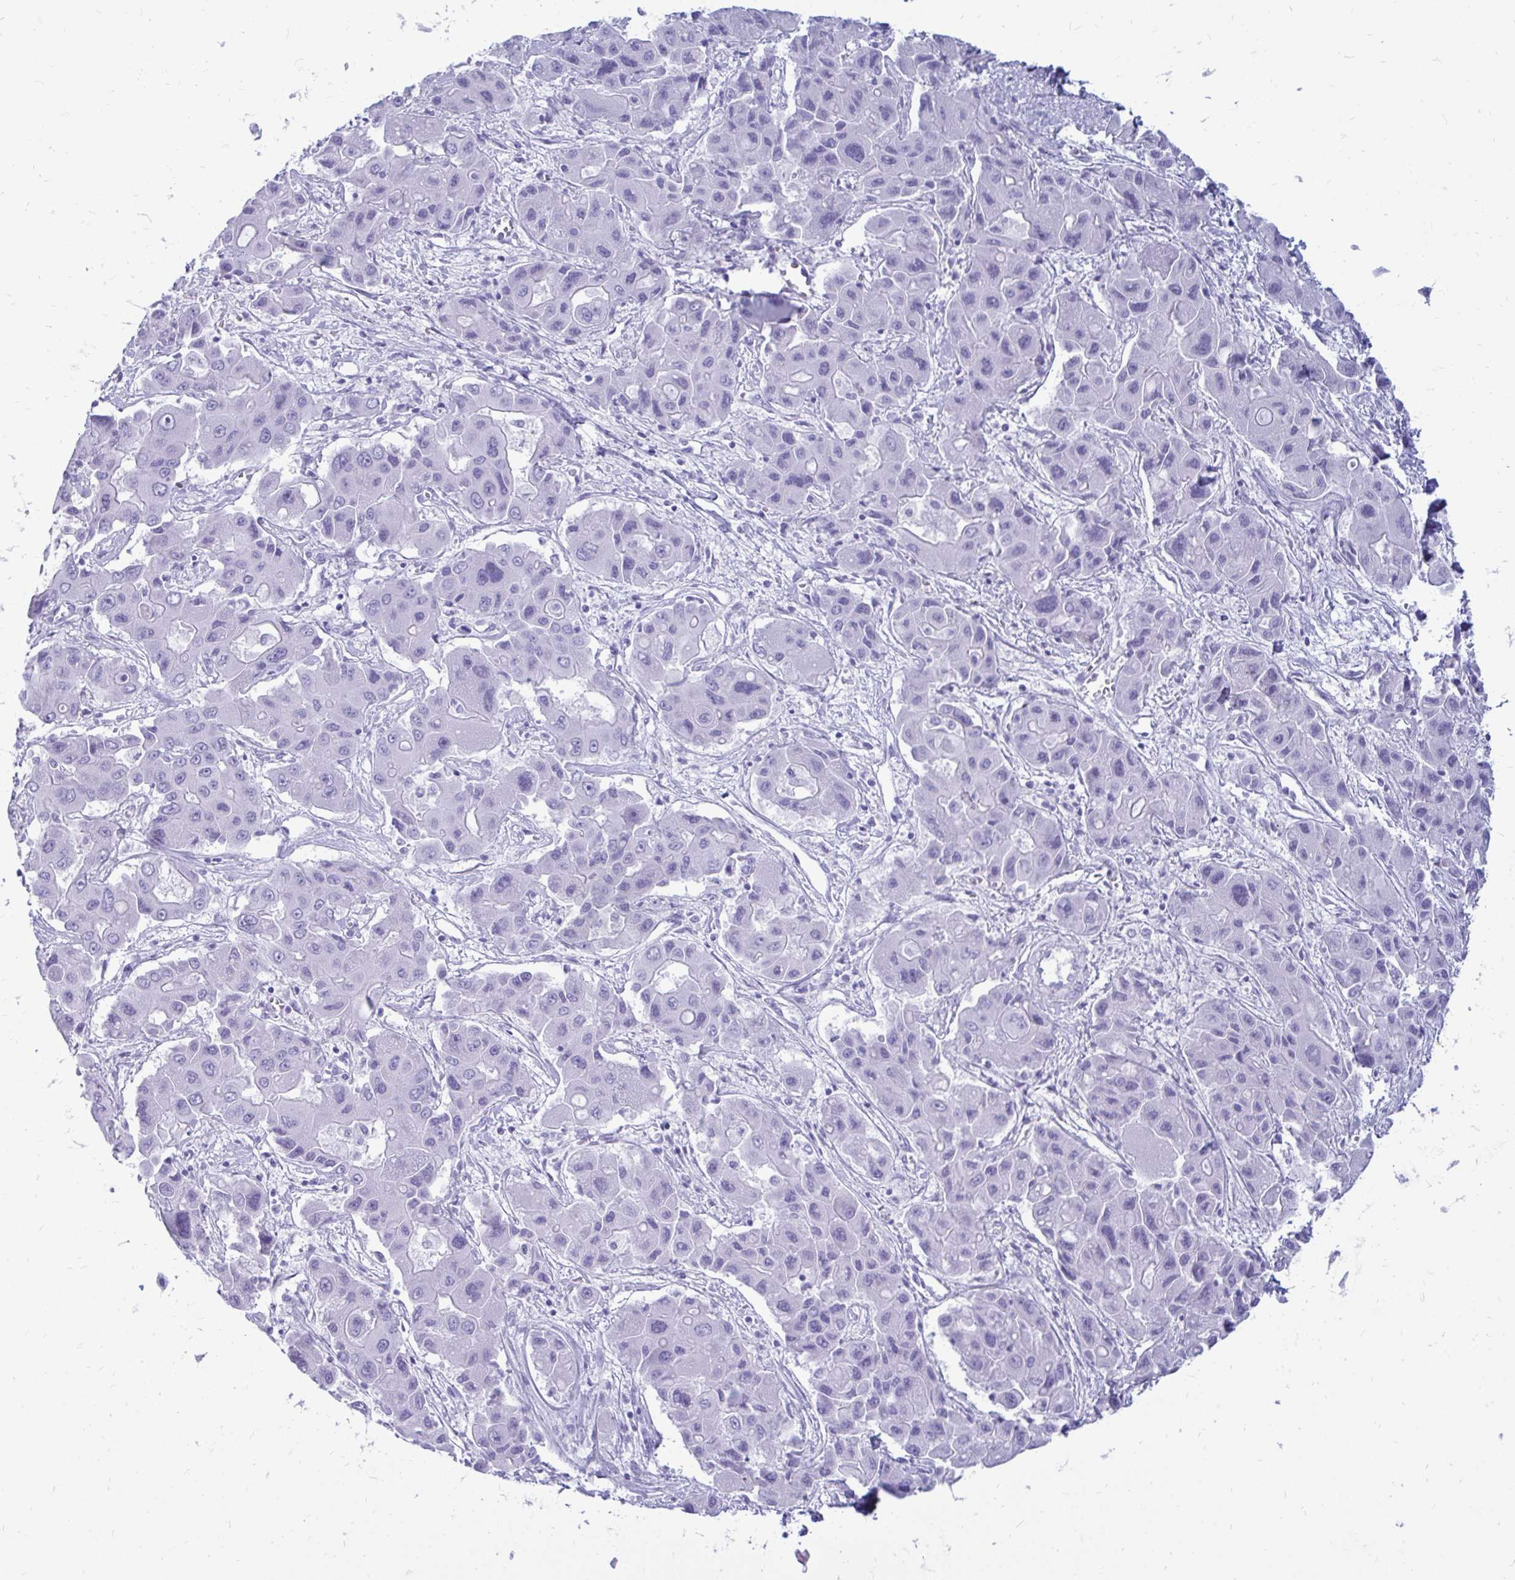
{"staining": {"intensity": "negative", "quantity": "none", "location": "none"}, "tissue": "liver cancer", "cell_type": "Tumor cells", "image_type": "cancer", "snomed": [{"axis": "morphology", "description": "Cholangiocarcinoma"}, {"axis": "topography", "description": "Liver"}], "caption": "Liver cancer was stained to show a protein in brown. There is no significant staining in tumor cells. (DAB (3,3'-diaminobenzidine) IHC visualized using brightfield microscopy, high magnification).", "gene": "OR10R2", "patient": {"sex": "male", "age": 67}}